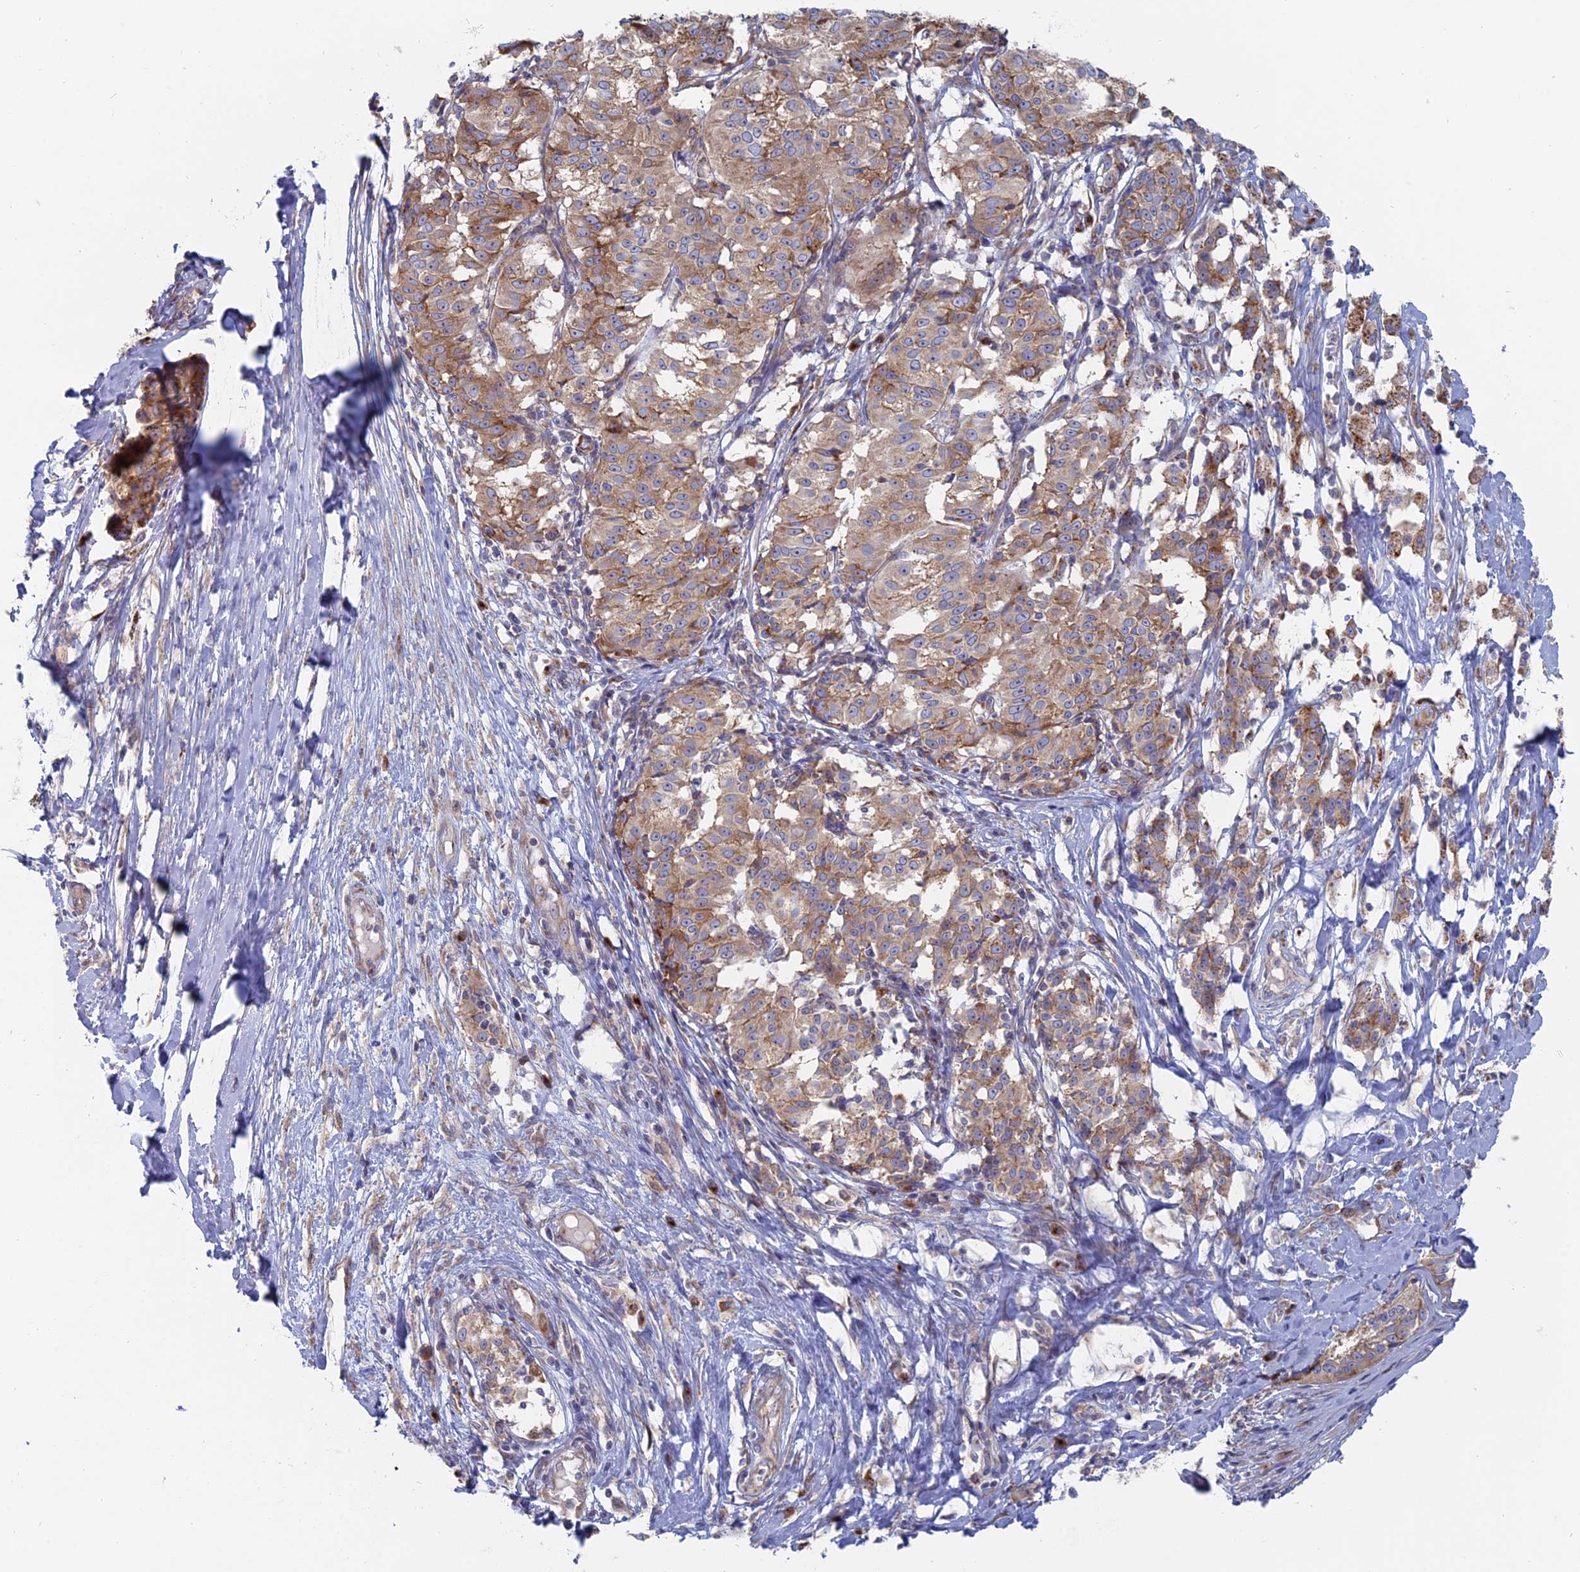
{"staining": {"intensity": "moderate", "quantity": "25%-75%", "location": "cytoplasmic/membranous"}, "tissue": "melanoma", "cell_type": "Tumor cells", "image_type": "cancer", "snomed": [{"axis": "morphology", "description": "Malignant melanoma, NOS"}, {"axis": "topography", "description": "Skin"}], "caption": "The image reveals staining of melanoma, revealing moderate cytoplasmic/membranous protein expression (brown color) within tumor cells.", "gene": "TBC1D30", "patient": {"sex": "female", "age": 72}}